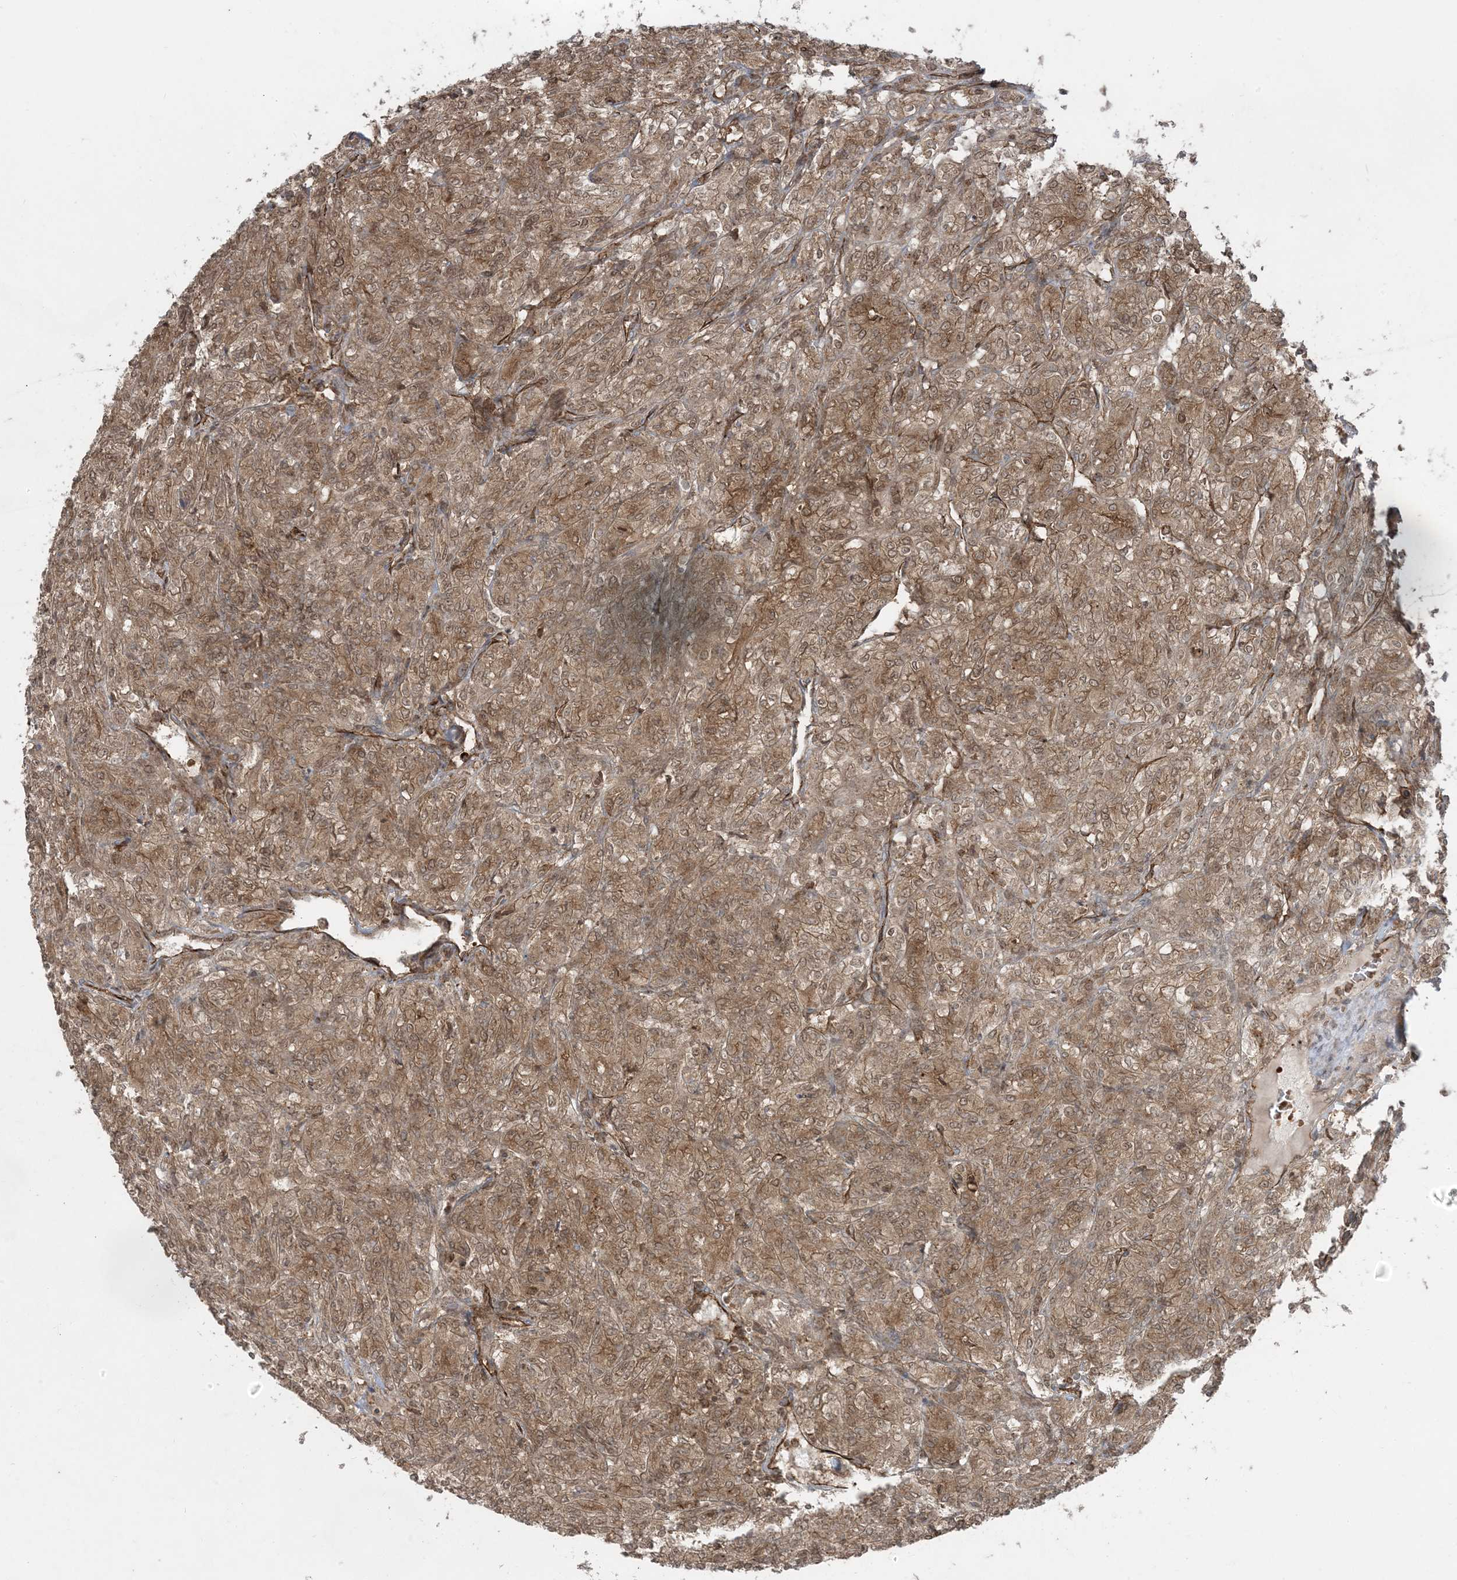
{"staining": {"intensity": "moderate", "quantity": ">75%", "location": "cytoplasmic/membranous,nuclear"}, "tissue": "renal cancer", "cell_type": "Tumor cells", "image_type": "cancer", "snomed": [{"axis": "morphology", "description": "Adenocarcinoma, NOS"}, {"axis": "topography", "description": "Kidney"}], "caption": "Immunohistochemical staining of human adenocarcinoma (renal) shows medium levels of moderate cytoplasmic/membranous and nuclear positivity in approximately >75% of tumor cells.", "gene": "DDX19B", "patient": {"sex": "male", "age": 77}}